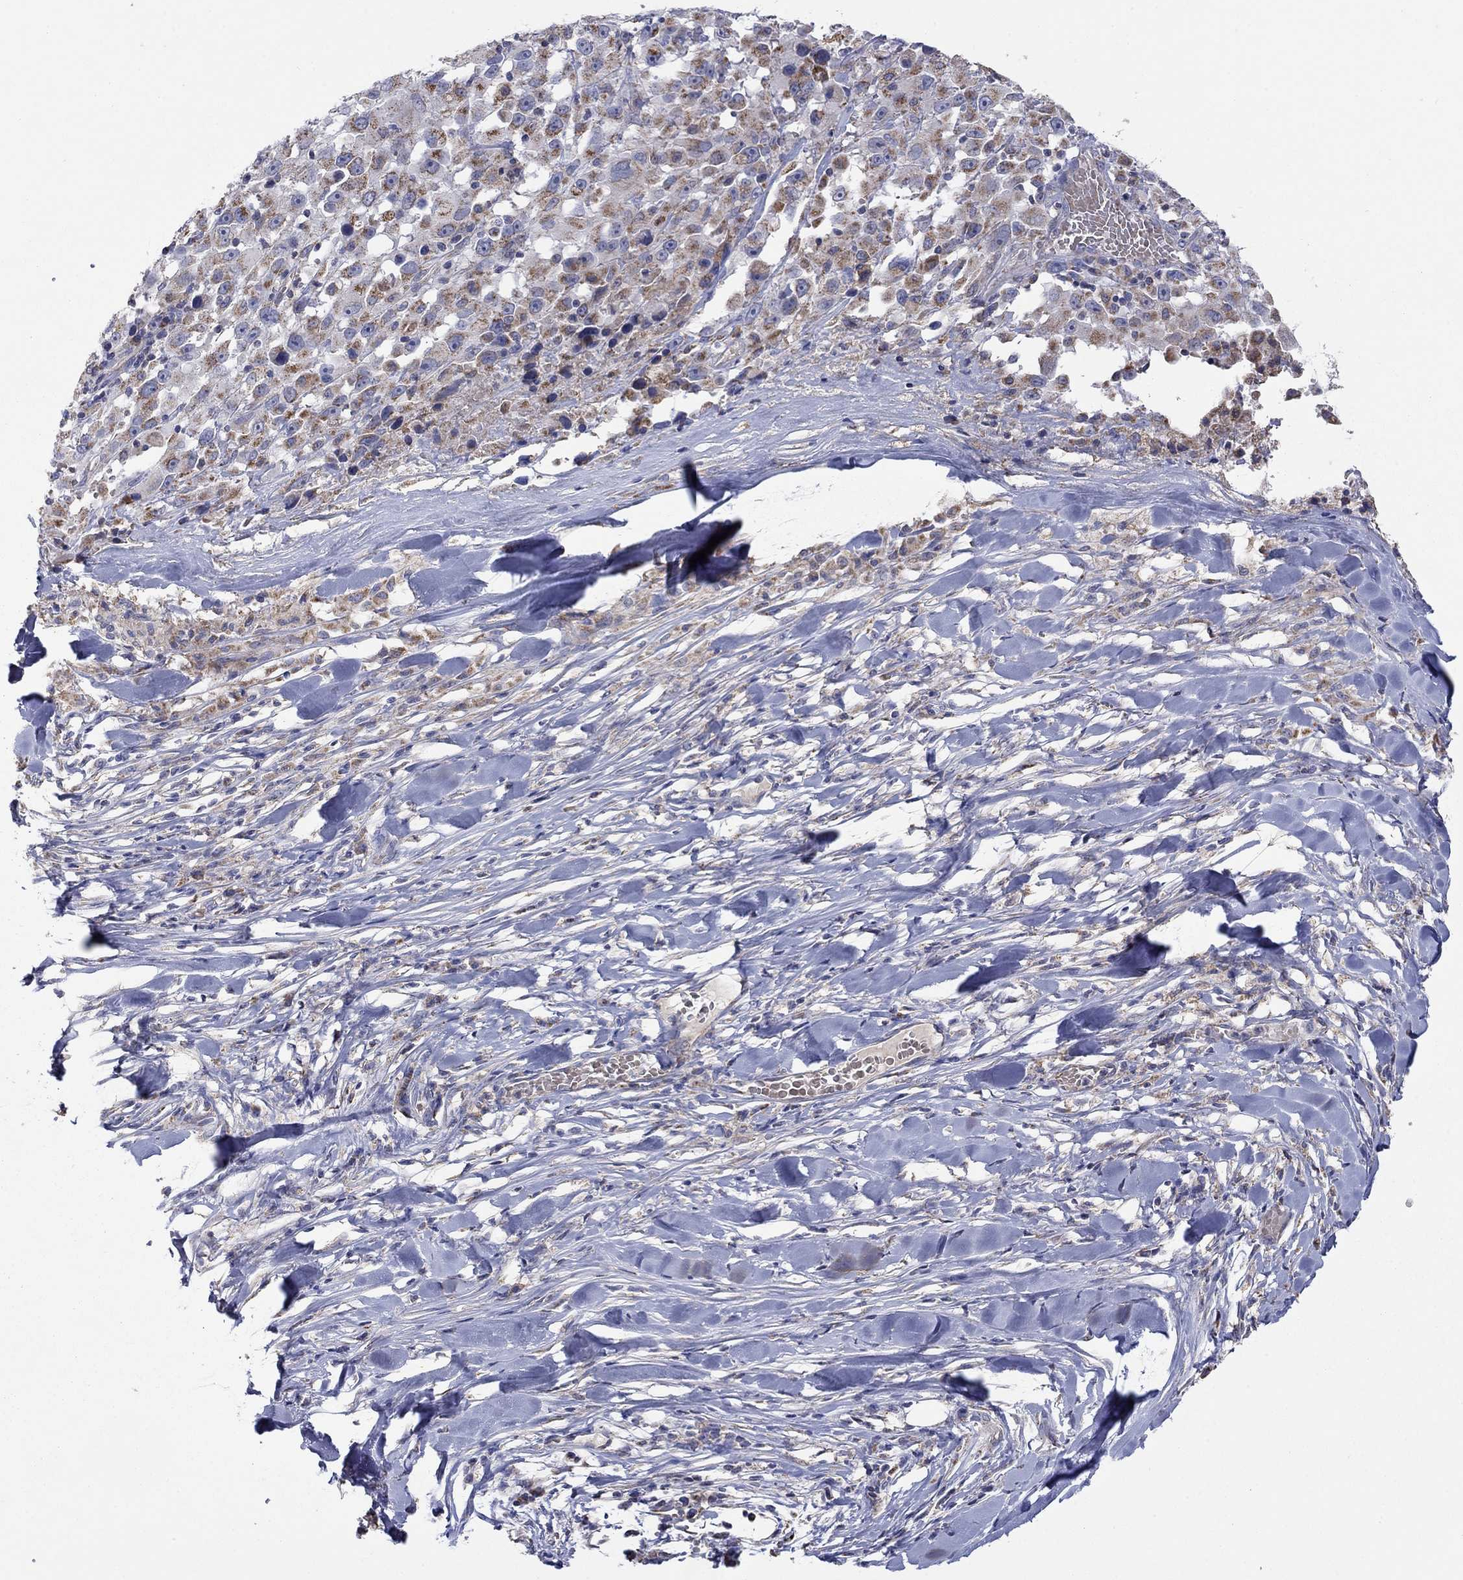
{"staining": {"intensity": "moderate", "quantity": "25%-75%", "location": "cytoplasmic/membranous"}, "tissue": "melanoma", "cell_type": "Tumor cells", "image_type": "cancer", "snomed": [{"axis": "morphology", "description": "Malignant melanoma, Metastatic site"}, {"axis": "topography", "description": "Lymph node"}], "caption": "IHC micrograph of human melanoma stained for a protein (brown), which shows medium levels of moderate cytoplasmic/membranous positivity in approximately 25%-75% of tumor cells.", "gene": "HPS5", "patient": {"sex": "male", "age": 50}}